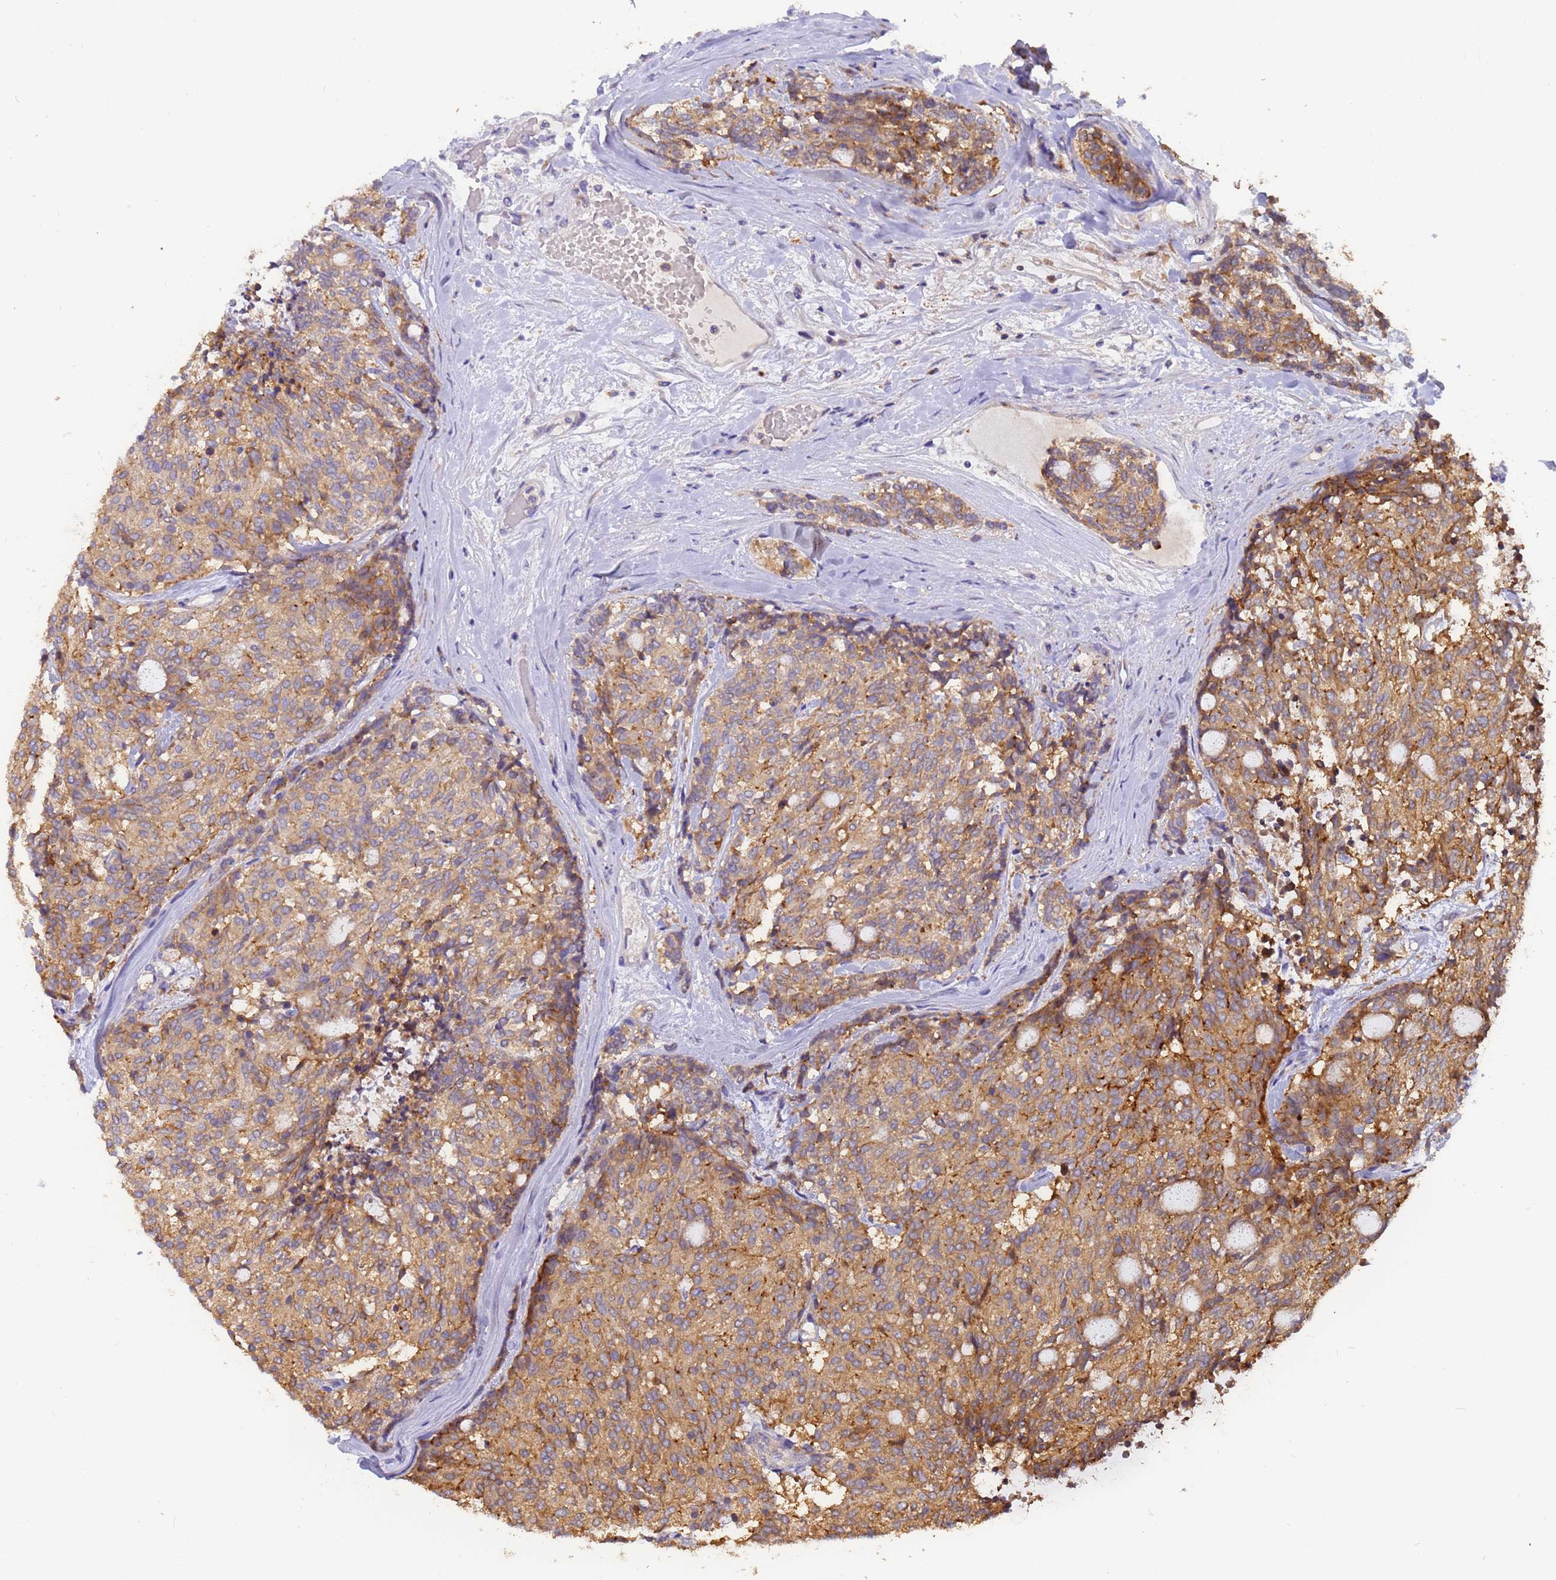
{"staining": {"intensity": "moderate", "quantity": ">75%", "location": "cytoplasmic/membranous"}, "tissue": "carcinoid", "cell_type": "Tumor cells", "image_type": "cancer", "snomed": [{"axis": "morphology", "description": "Carcinoid, malignant, NOS"}, {"axis": "topography", "description": "Pancreas"}], "caption": "Immunohistochemical staining of human carcinoid shows medium levels of moderate cytoplasmic/membranous protein expression in about >75% of tumor cells.", "gene": "M6PR", "patient": {"sex": "female", "age": 54}}